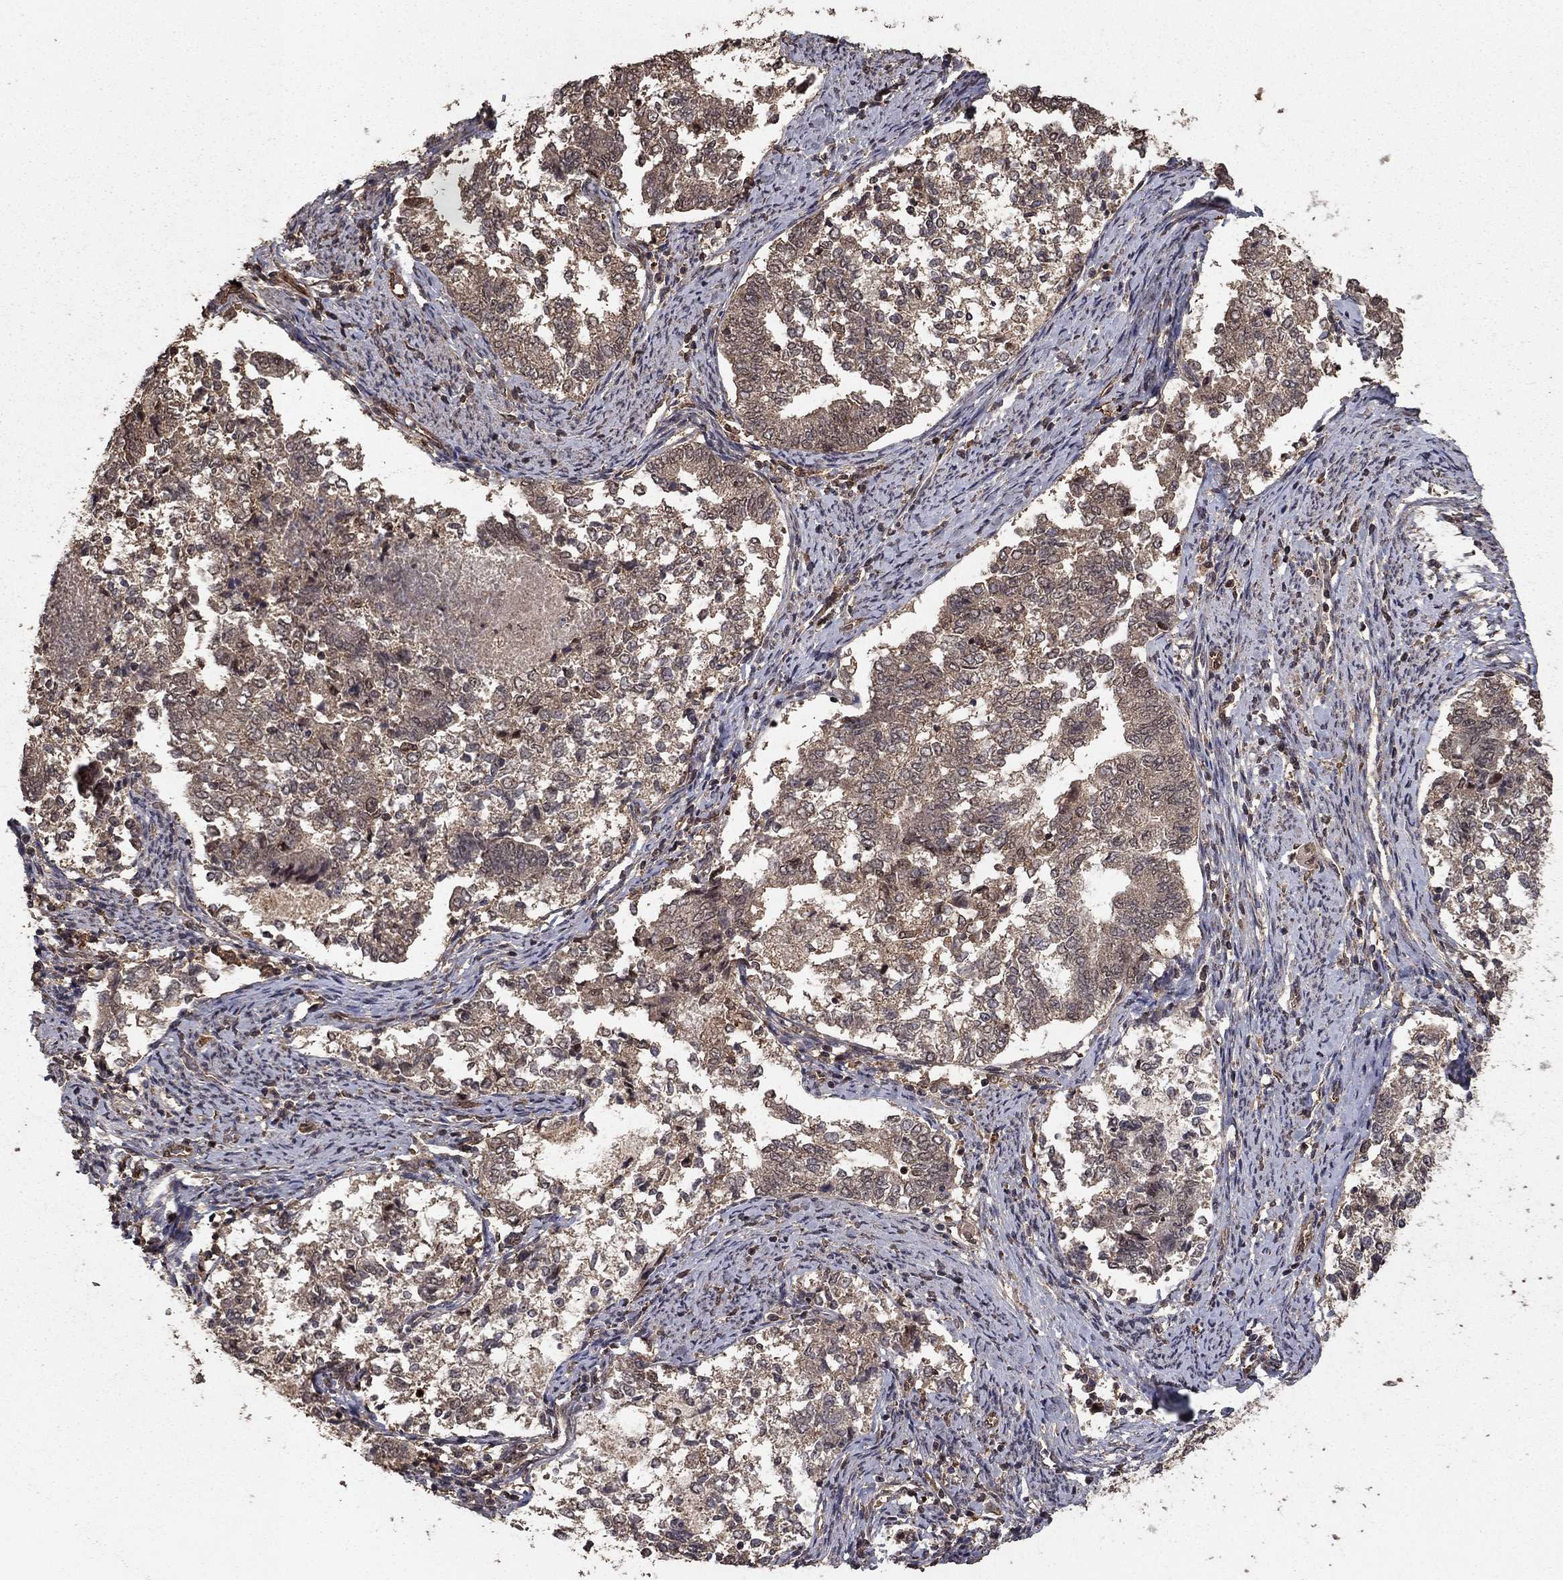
{"staining": {"intensity": "weak", "quantity": "25%-75%", "location": "cytoplasmic/membranous"}, "tissue": "endometrial cancer", "cell_type": "Tumor cells", "image_type": "cancer", "snomed": [{"axis": "morphology", "description": "Adenocarcinoma, NOS"}, {"axis": "topography", "description": "Endometrium"}], "caption": "DAB (3,3'-diaminobenzidine) immunohistochemical staining of endometrial adenocarcinoma displays weak cytoplasmic/membranous protein expression in approximately 25%-75% of tumor cells.", "gene": "PRDM1", "patient": {"sex": "female", "age": 65}}